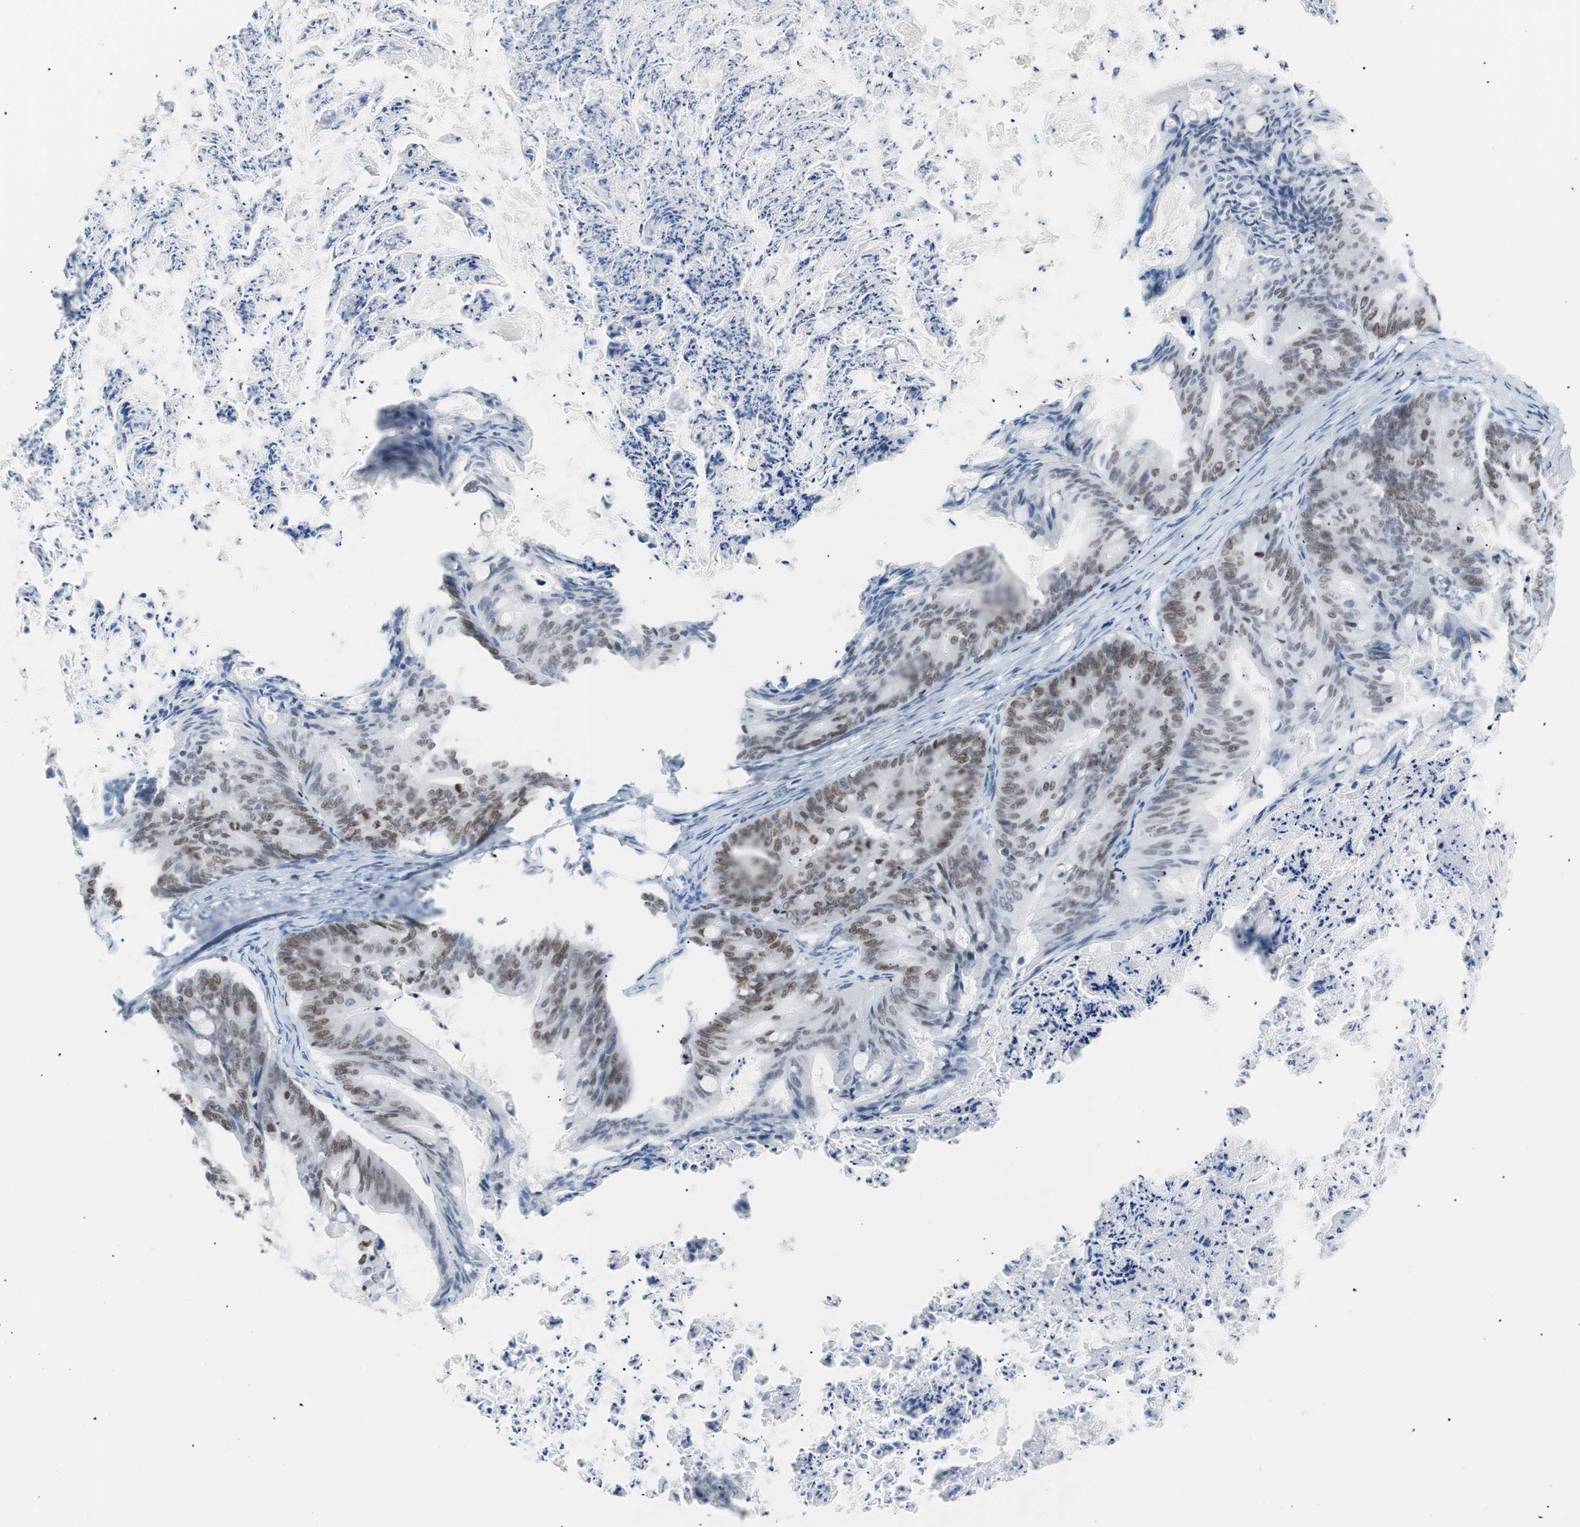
{"staining": {"intensity": "moderate", "quantity": "25%-75%", "location": "nuclear"}, "tissue": "ovarian cancer", "cell_type": "Tumor cells", "image_type": "cancer", "snomed": [{"axis": "morphology", "description": "Cystadenocarcinoma, mucinous, NOS"}, {"axis": "topography", "description": "Ovary"}], "caption": "Mucinous cystadenocarcinoma (ovarian) was stained to show a protein in brown. There is medium levels of moderate nuclear staining in approximately 25%-75% of tumor cells.", "gene": "CEBPB", "patient": {"sex": "female", "age": 36}}